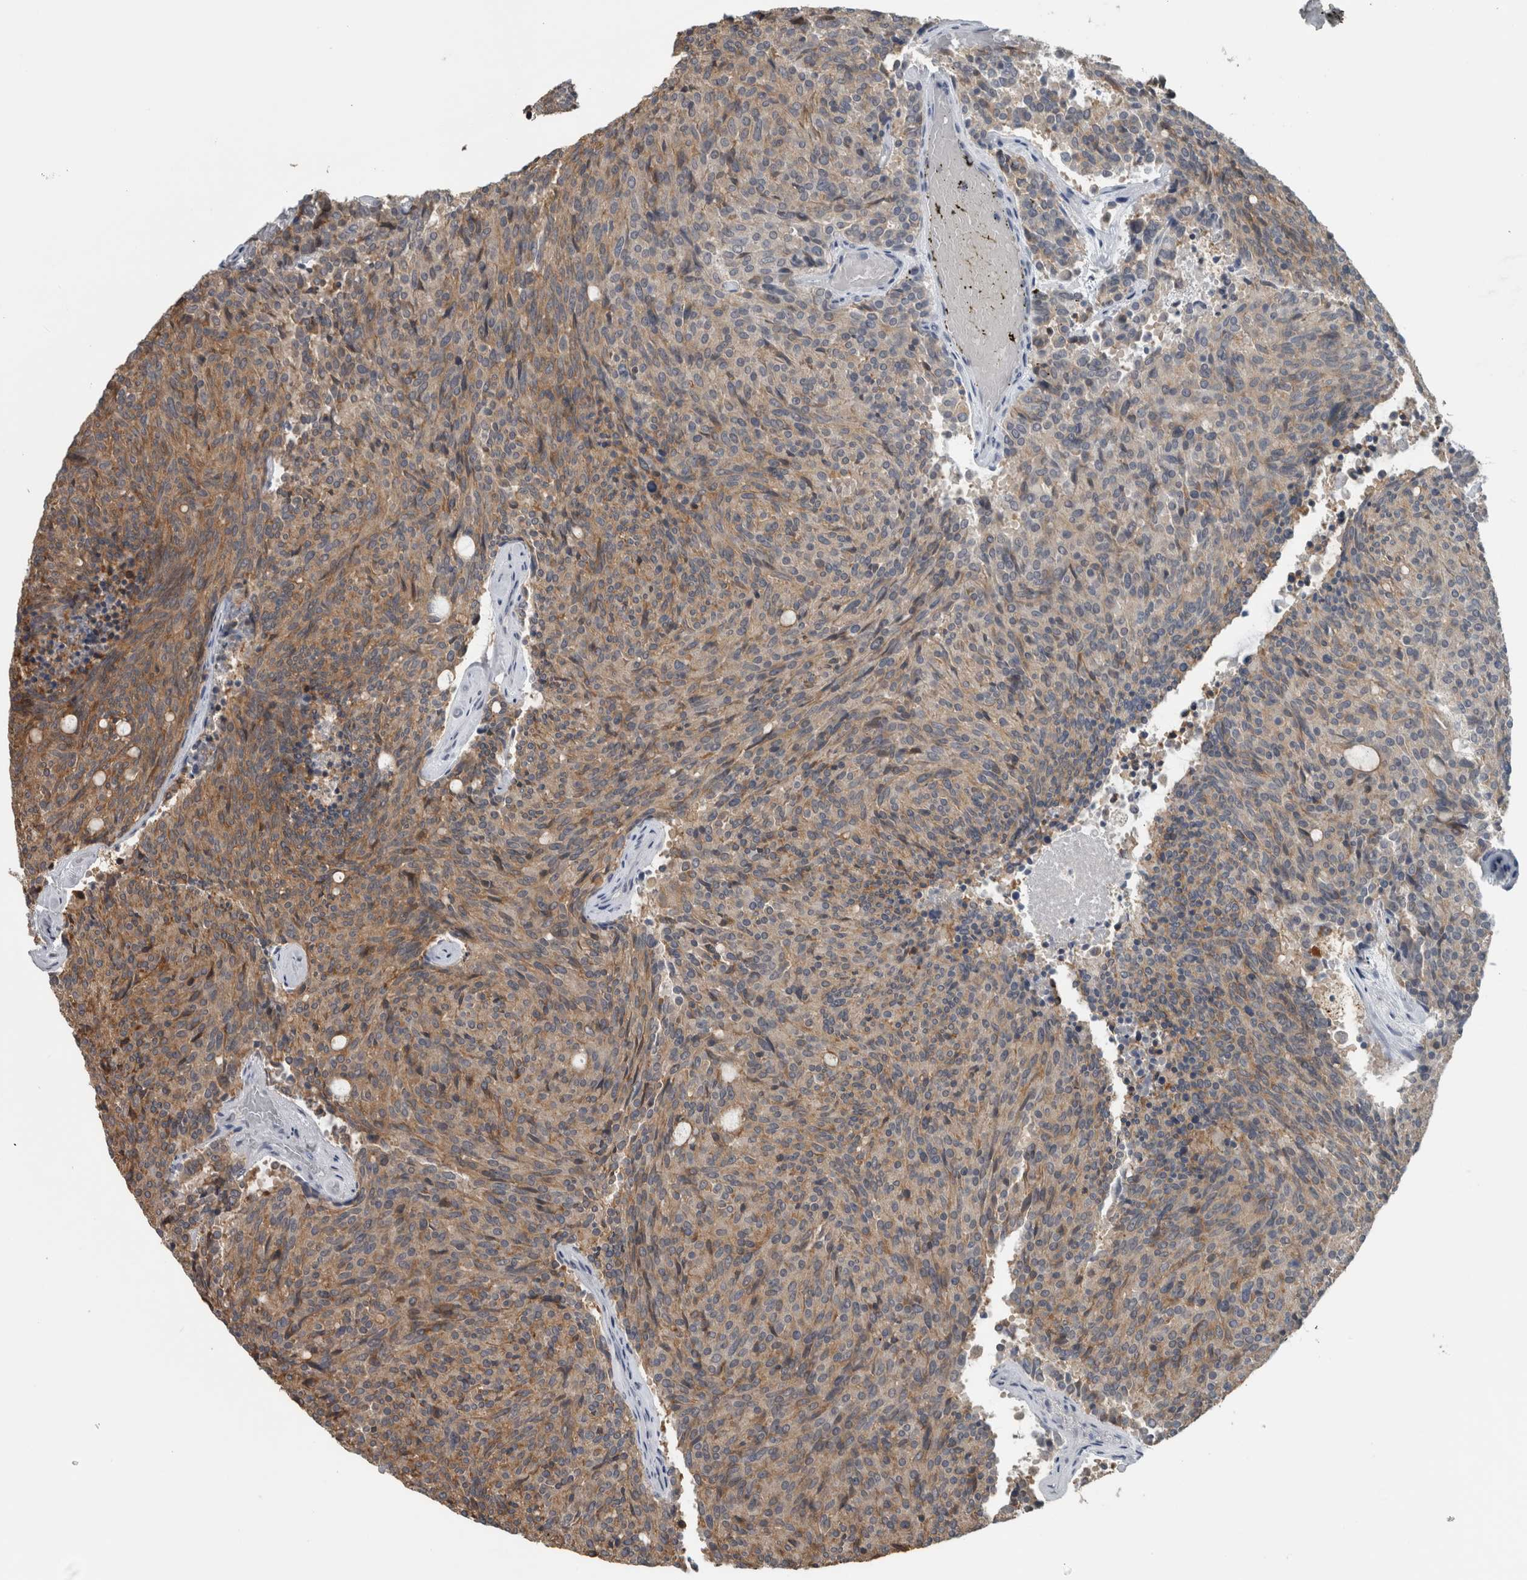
{"staining": {"intensity": "moderate", "quantity": "25%-75%", "location": "cytoplasmic/membranous"}, "tissue": "carcinoid", "cell_type": "Tumor cells", "image_type": "cancer", "snomed": [{"axis": "morphology", "description": "Carcinoid, malignant, NOS"}, {"axis": "topography", "description": "Pancreas"}], "caption": "Protein expression analysis of malignant carcinoid demonstrates moderate cytoplasmic/membranous positivity in approximately 25%-75% of tumor cells.", "gene": "ACSF2", "patient": {"sex": "female", "age": 54}}